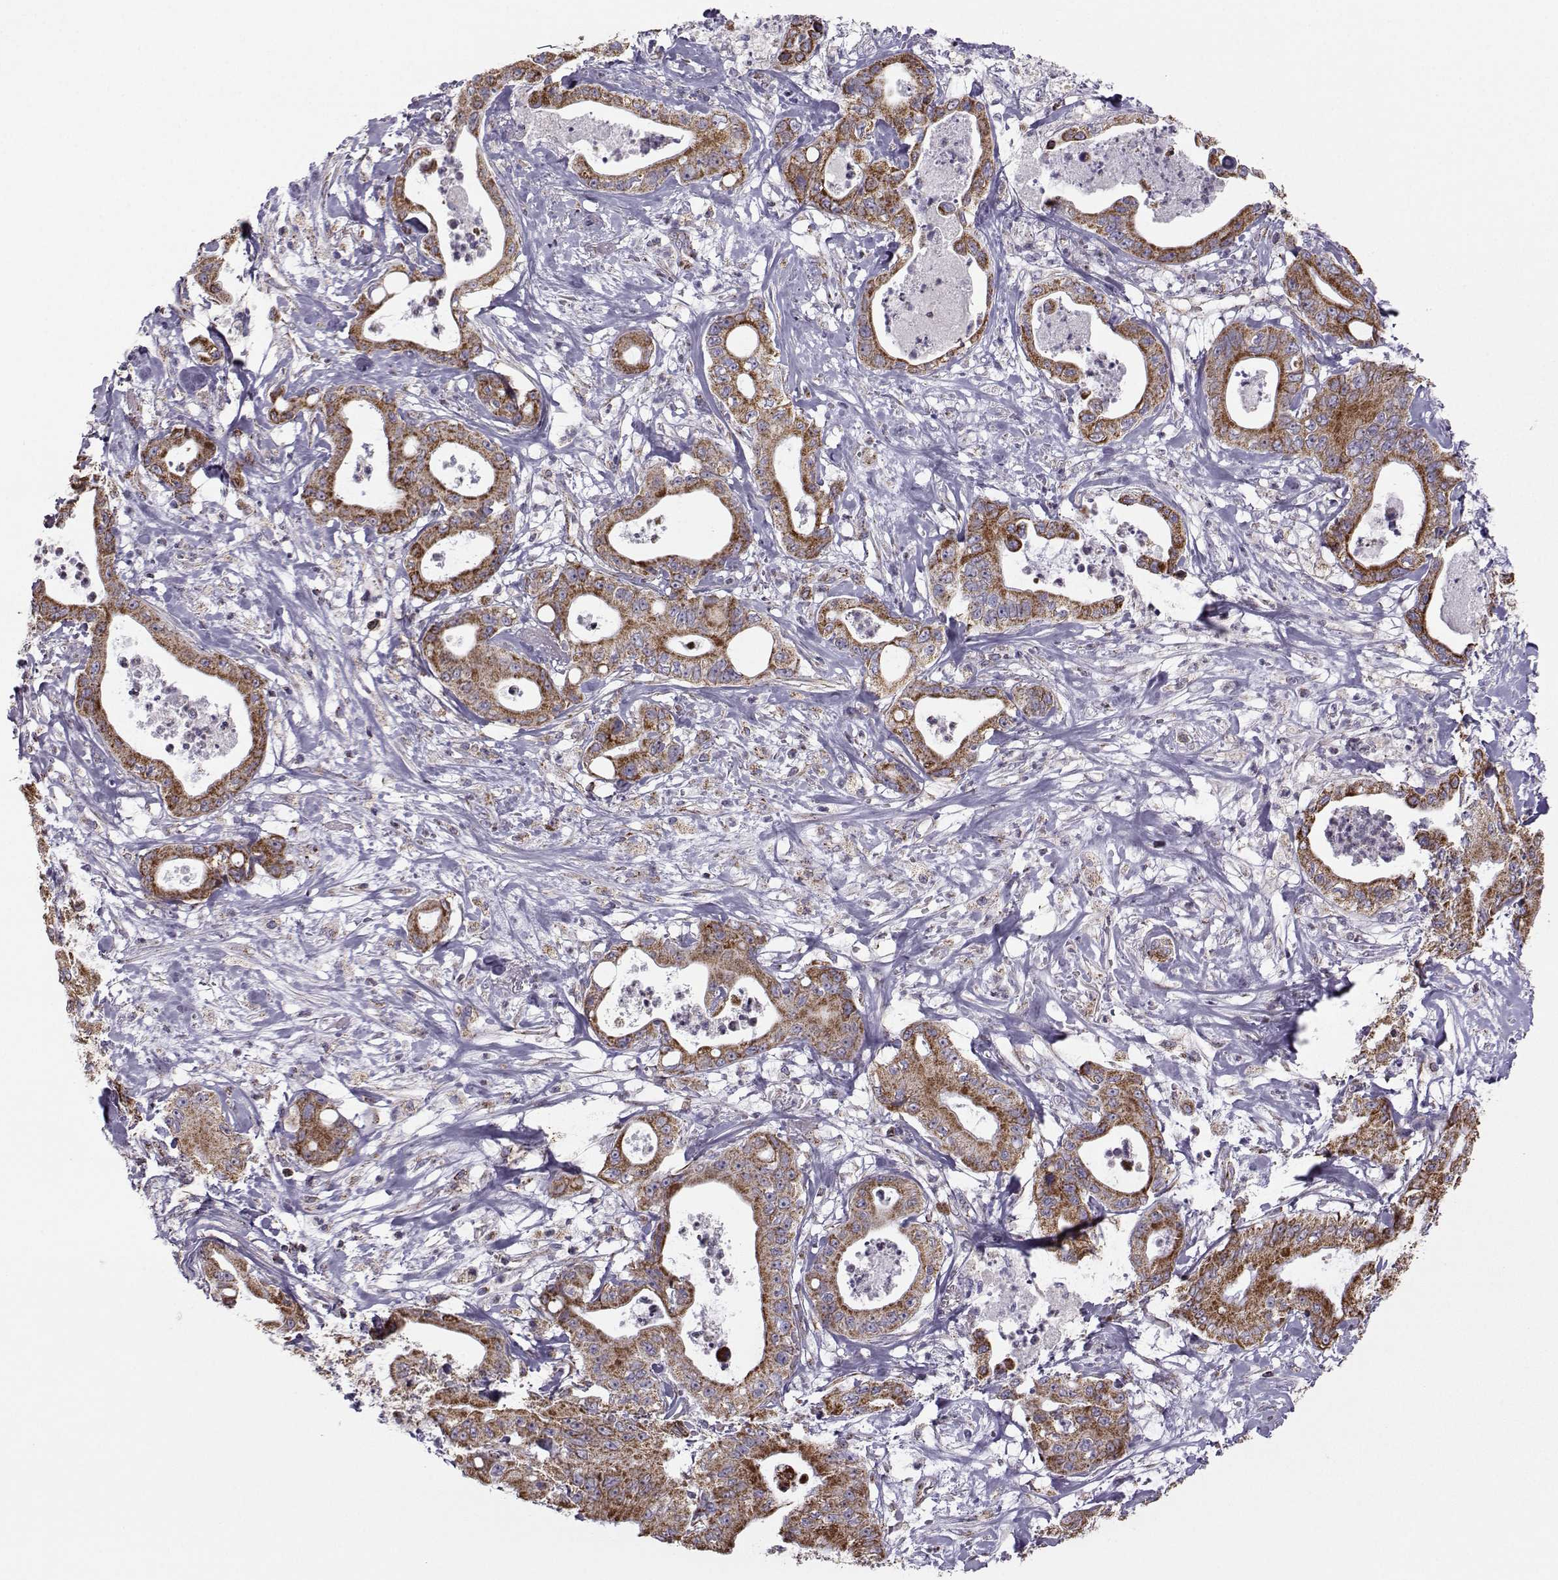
{"staining": {"intensity": "strong", "quantity": "25%-75%", "location": "cytoplasmic/membranous"}, "tissue": "pancreatic cancer", "cell_type": "Tumor cells", "image_type": "cancer", "snomed": [{"axis": "morphology", "description": "Adenocarcinoma, NOS"}, {"axis": "topography", "description": "Pancreas"}], "caption": "IHC of pancreatic cancer (adenocarcinoma) shows high levels of strong cytoplasmic/membranous positivity in about 25%-75% of tumor cells.", "gene": "NECAB3", "patient": {"sex": "male", "age": 71}}